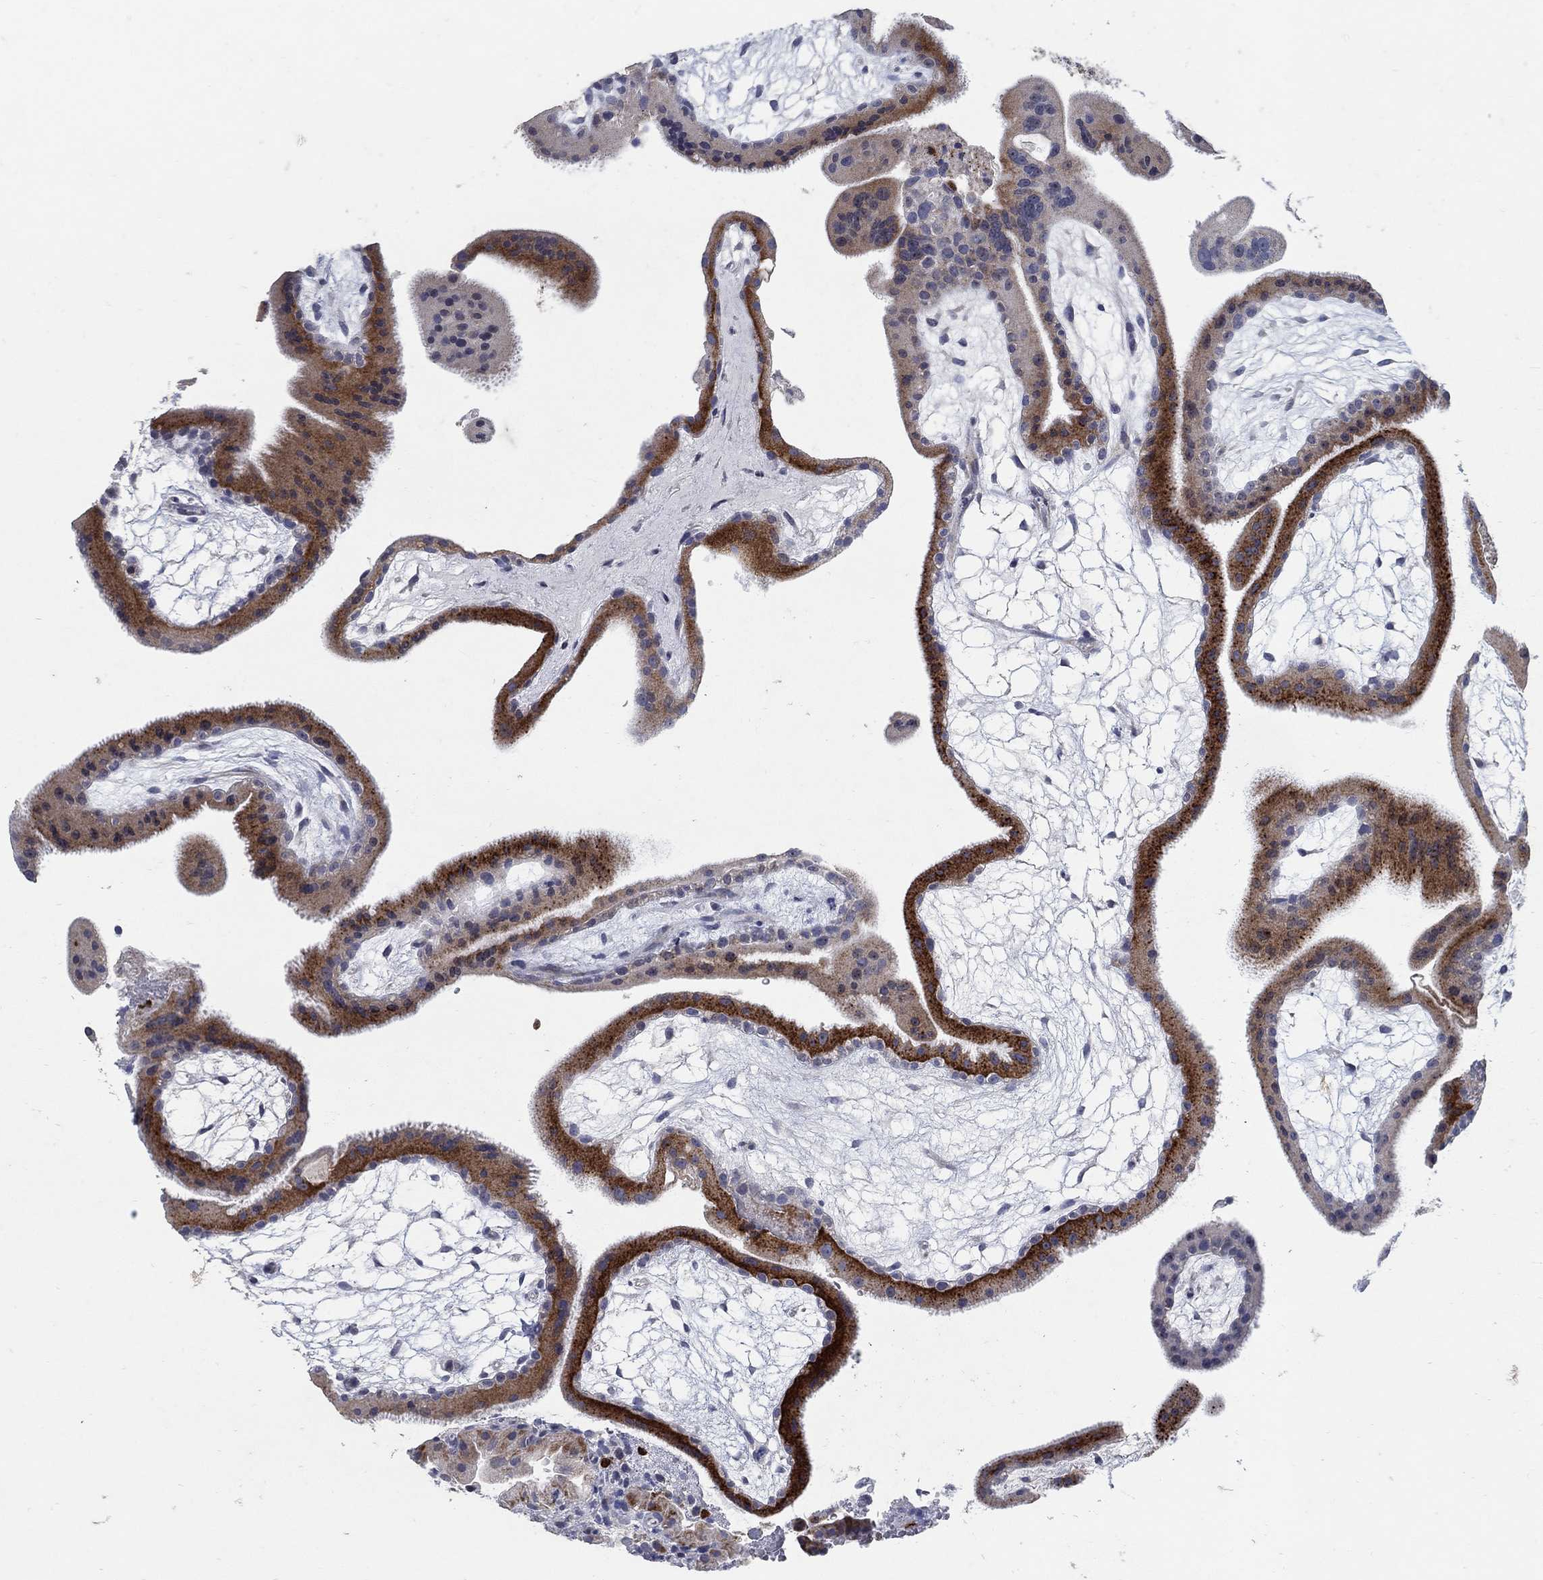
{"staining": {"intensity": "negative", "quantity": "none", "location": "none"}, "tissue": "placenta", "cell_type": "Decidual cells", "image_type": "normal", "snomed": [{"axis": "morphology", "description": "Normal tissue, NOS"}, {"axis": "topography", "description": "Placenta"}], "caption": "Immunohistochemistry histopathology image of normal placenta: placenta stained with DAB (3,3'-diaminobenzidine) exhibits no significant protein staining in decidual cells. The staining was performed using DAB (3,3'-diaminobenzidine) to visualize the protein expression in brown, while the nuclei were stained in blue with hematoxylin (Magnification: 20x).", "gene": "HMX2", "patient": {"sex": "female", "age": 19}}